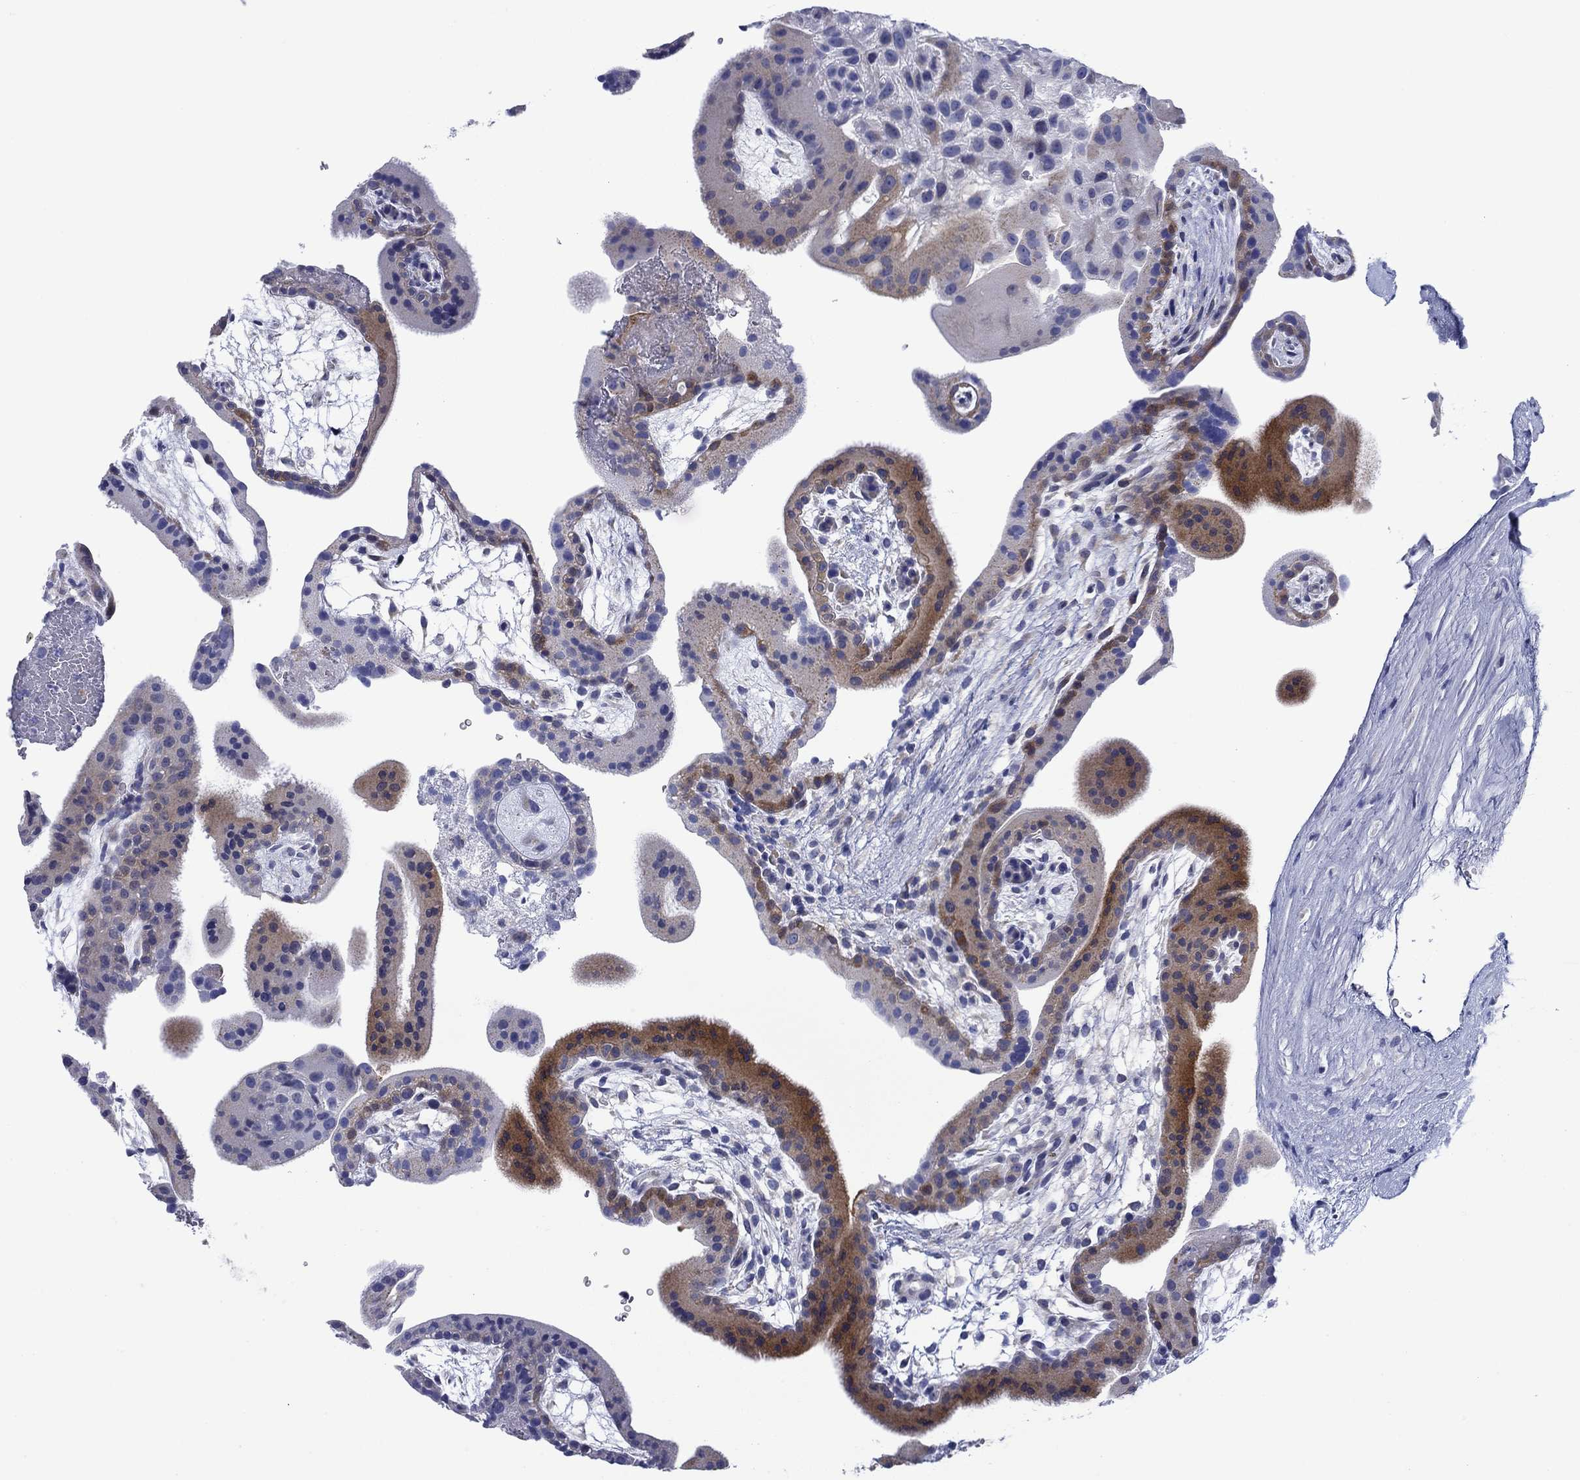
{"staining": {"intensity": "strong", "quantity": "<25%", "location": "cytoplasmic/membranous"}, "tissue": "placenta", "cell_type": "Trophoblastic cells", "image_type": "normal", "snomed": [{"axis": "morphology", "description": "Normal tissue, NOS"}, {"axis": "topography", "description": "Placenta"}], "caption": "Human placenta stained for a protein (brown) shows strong cytoplasmic/membranous positive expression in about <25% of trophoblastic cells.", "gene": "SVEP1", "patient": {"sex": "female", "age": 19}}